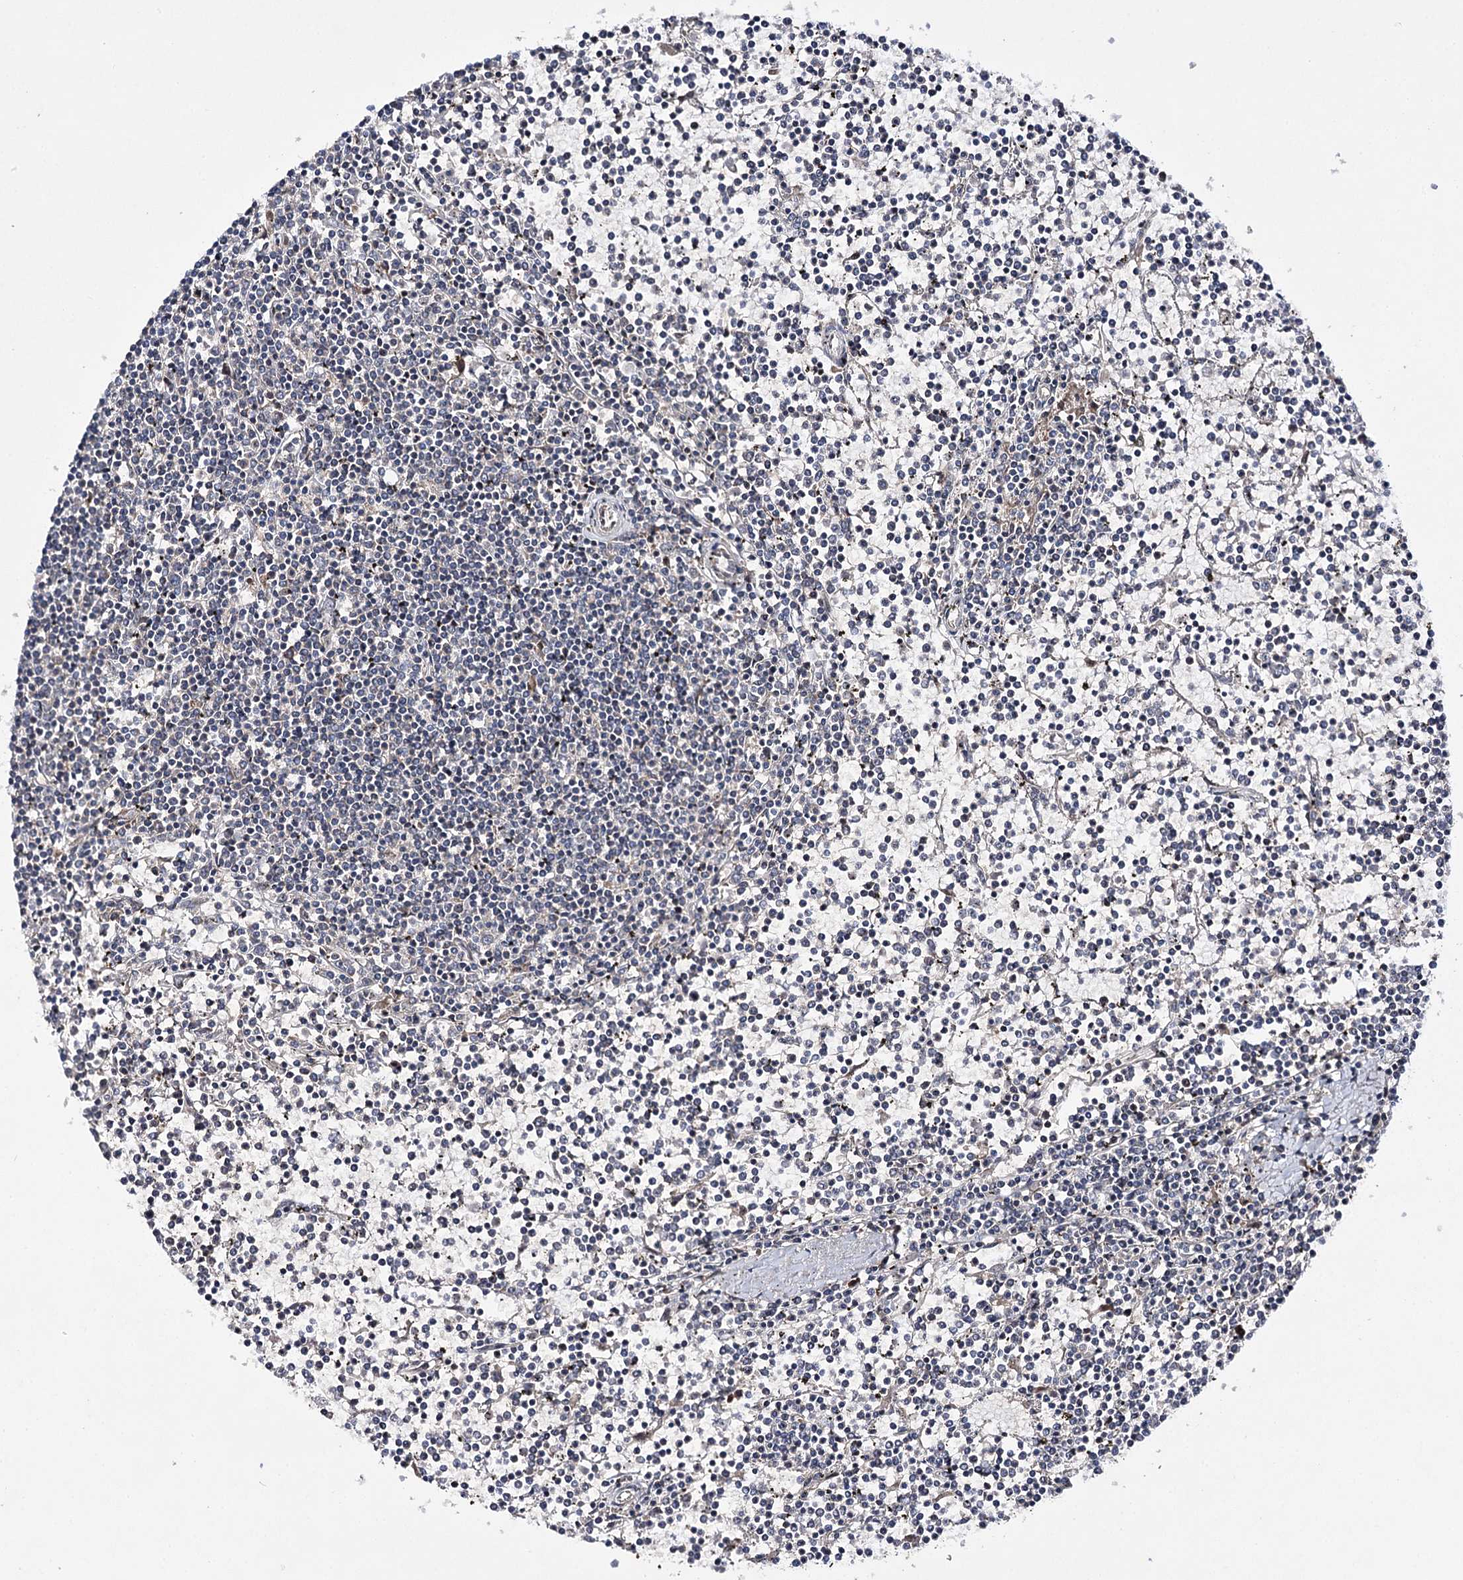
{"staining": {"intensity": "negative", "quantity": "none", "location": "none"}, "tissue": "lymphoma", "cell_type": "Tumor cells", "image_type": "cancer", "snomed": [{"axis": "morphology", "description": "Malignant lymphoma, non-Hodgkin's type, Low grade"}, {"axis": "topography", "description": "Spleen"}], "caption": "Lymphoma was stained to show a protein in brown. There is no significant expression in tumor cells.", "gene": "BCR", "patient": {"sex": "female", "age": 19}}